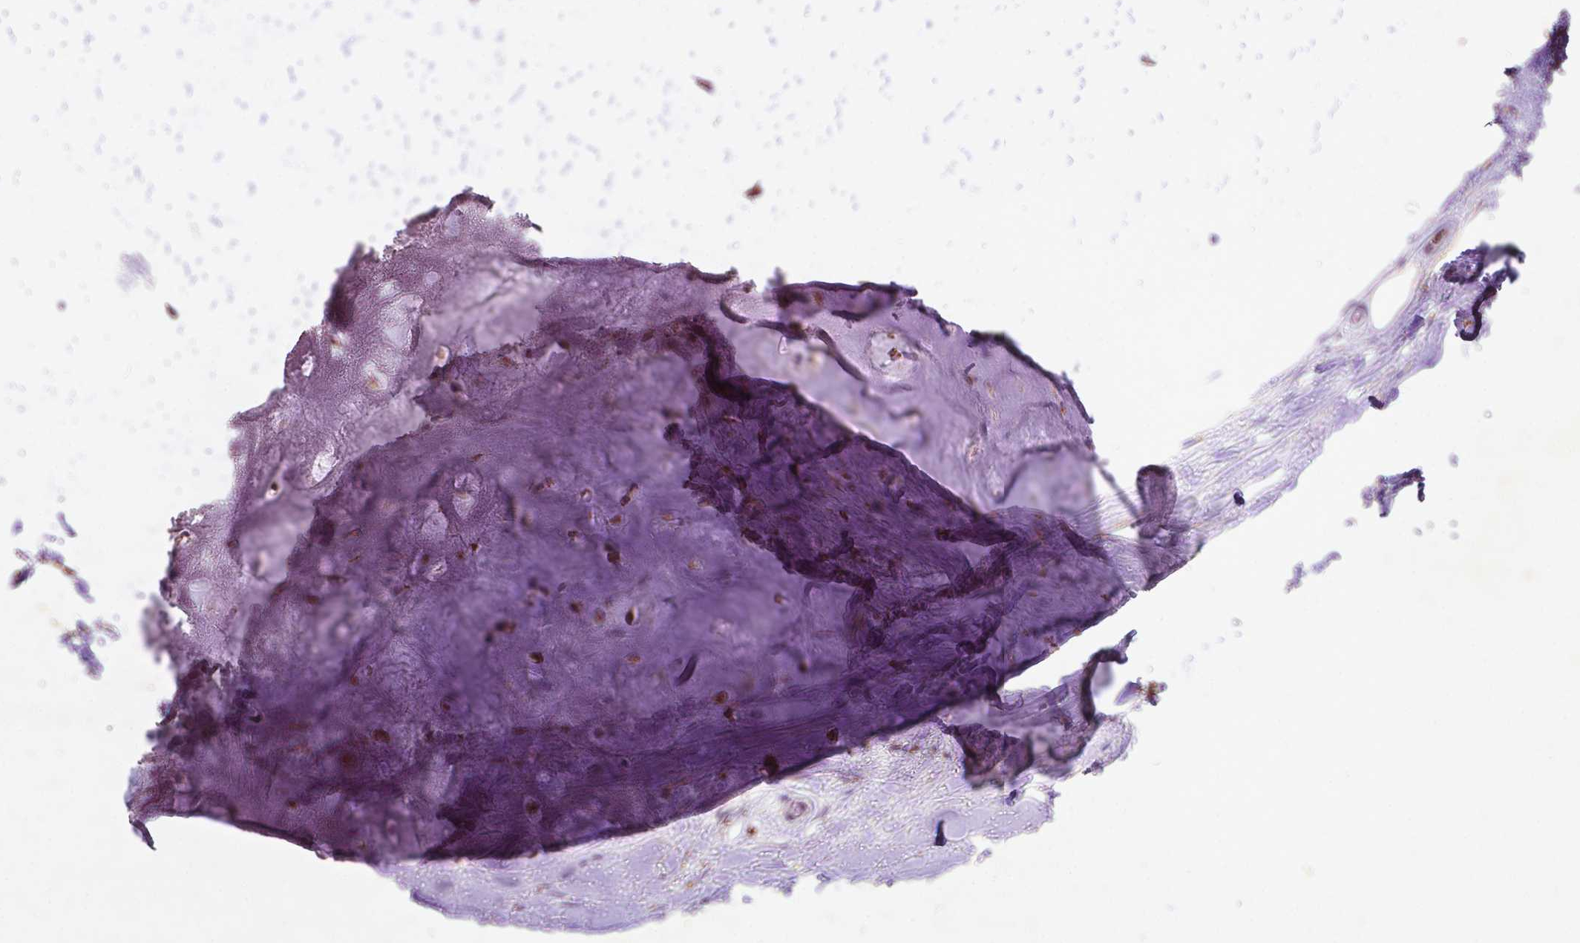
{"staining": {"intensity": "moderate", "quantity": "25%-75%", "location": "cytoplasmic/membranous"}, "tissue": "adipose tissue", "cell_type": "Adipocytes", "image_type": "normal", "snomed": [{"axis": "morphology", "description": "Normal tissue, NOS"}, {"axis": "topography", "description": "Cartilage tissue"}], "caption": "Protein staining of normal adipose tissue reveals moderate cytoplasmic/membranous positivity in approximately 25%-75% of adipocytes. (DAB IHC with brightfield microscopy, high magnification).", "gene": "THEGL", "patient": {"sex": "male", "age": 57}}